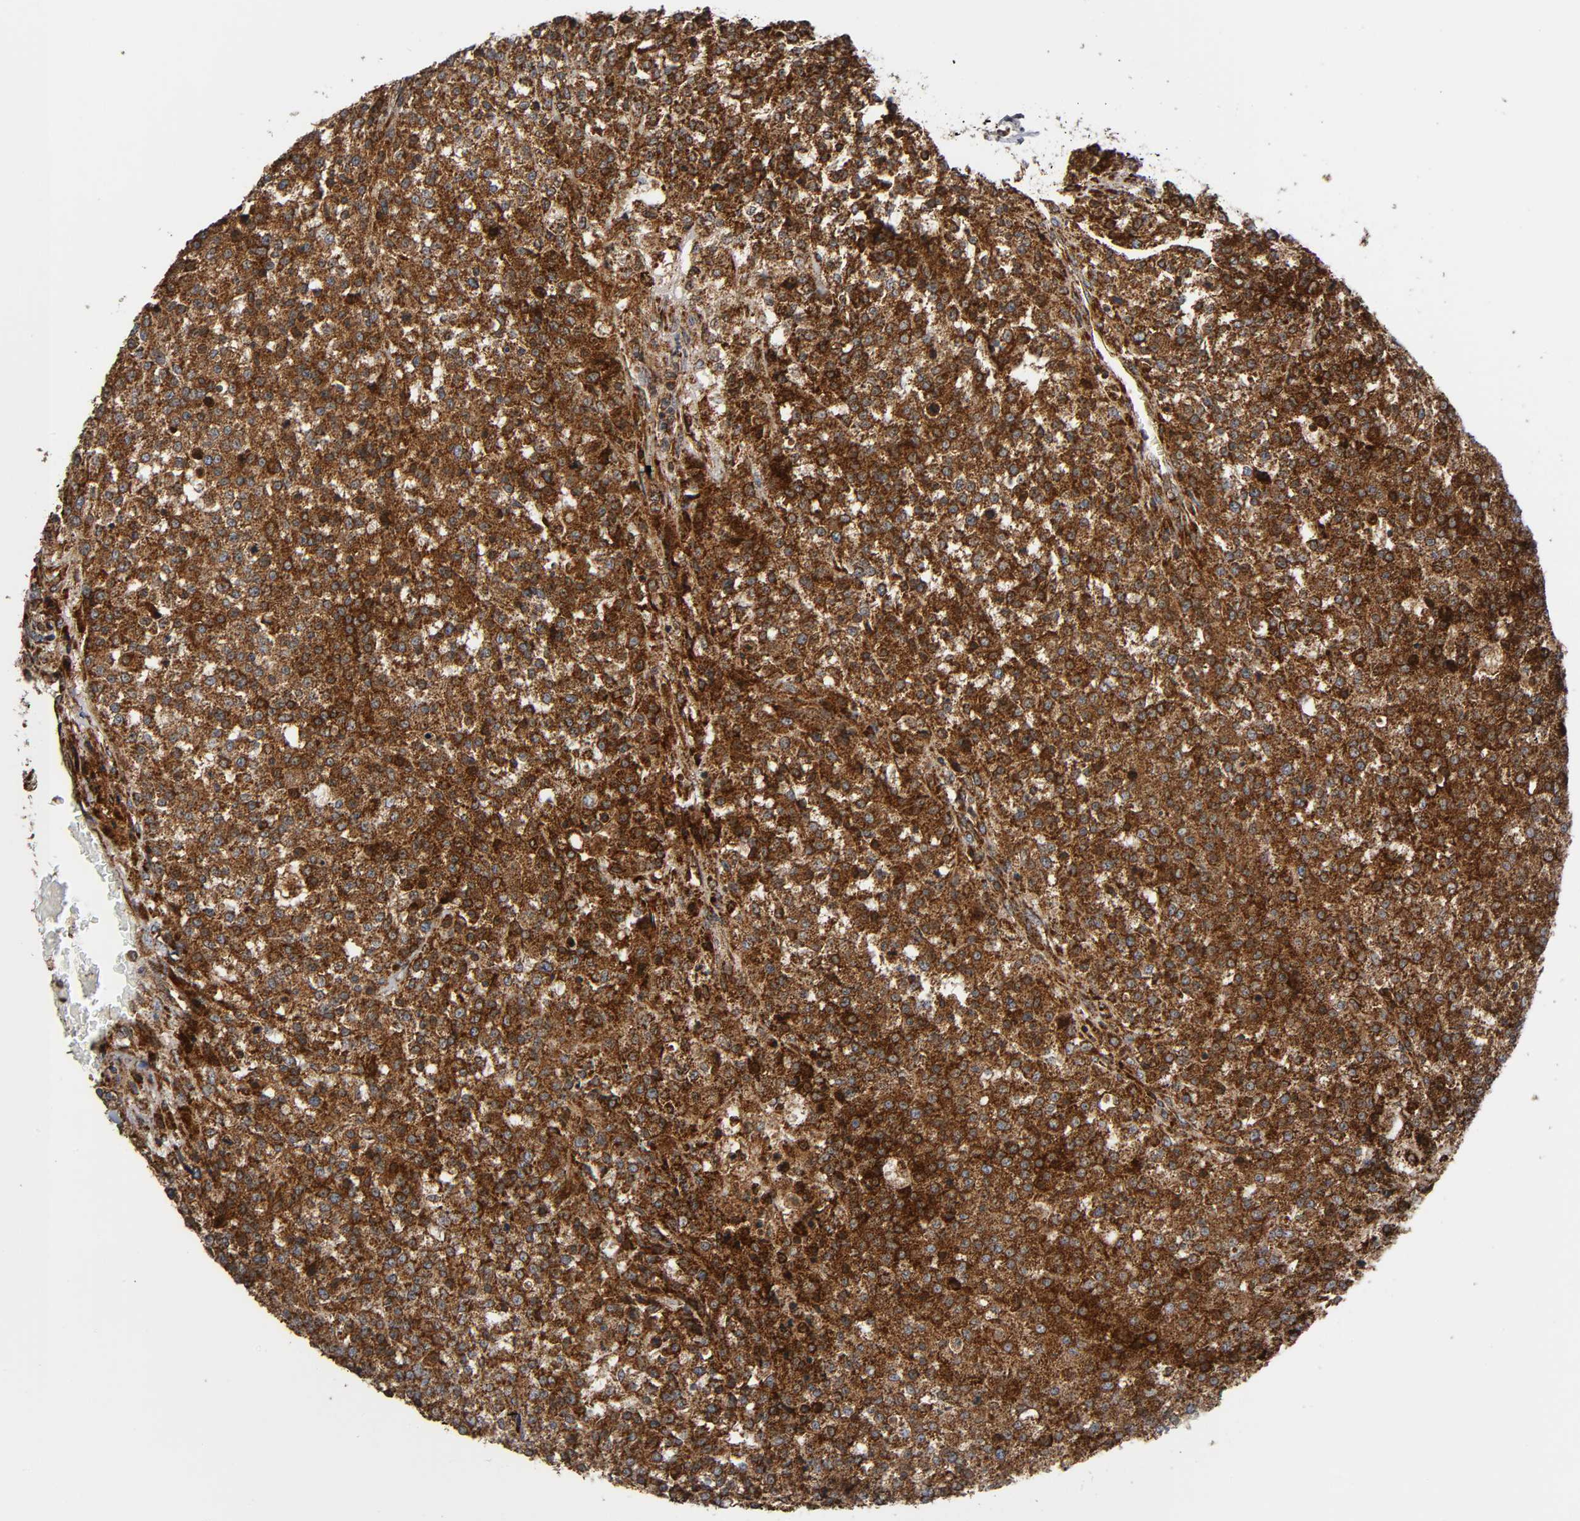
{"staining": {"intensity": "strong", "quantity": "25%-75%", "location": "cytoplasmic/membranous"}, "tissue": "testis cancer", "cell_type": "Tumor cells", "image_type": "cancer", "snomed": [{"axis": "morphology", "description": "Seminoma, NOS"}, {"axis": "topography", "description": "Testis"}], "caption": "Brown immunohistochemical staining in human seminoma (testis) reveals strong cytoplasmic/membranous expression in about 25%-75% of tumor cells.", "gene": "MAP3K1", "patient": {"sex": "male", "age": 59}}